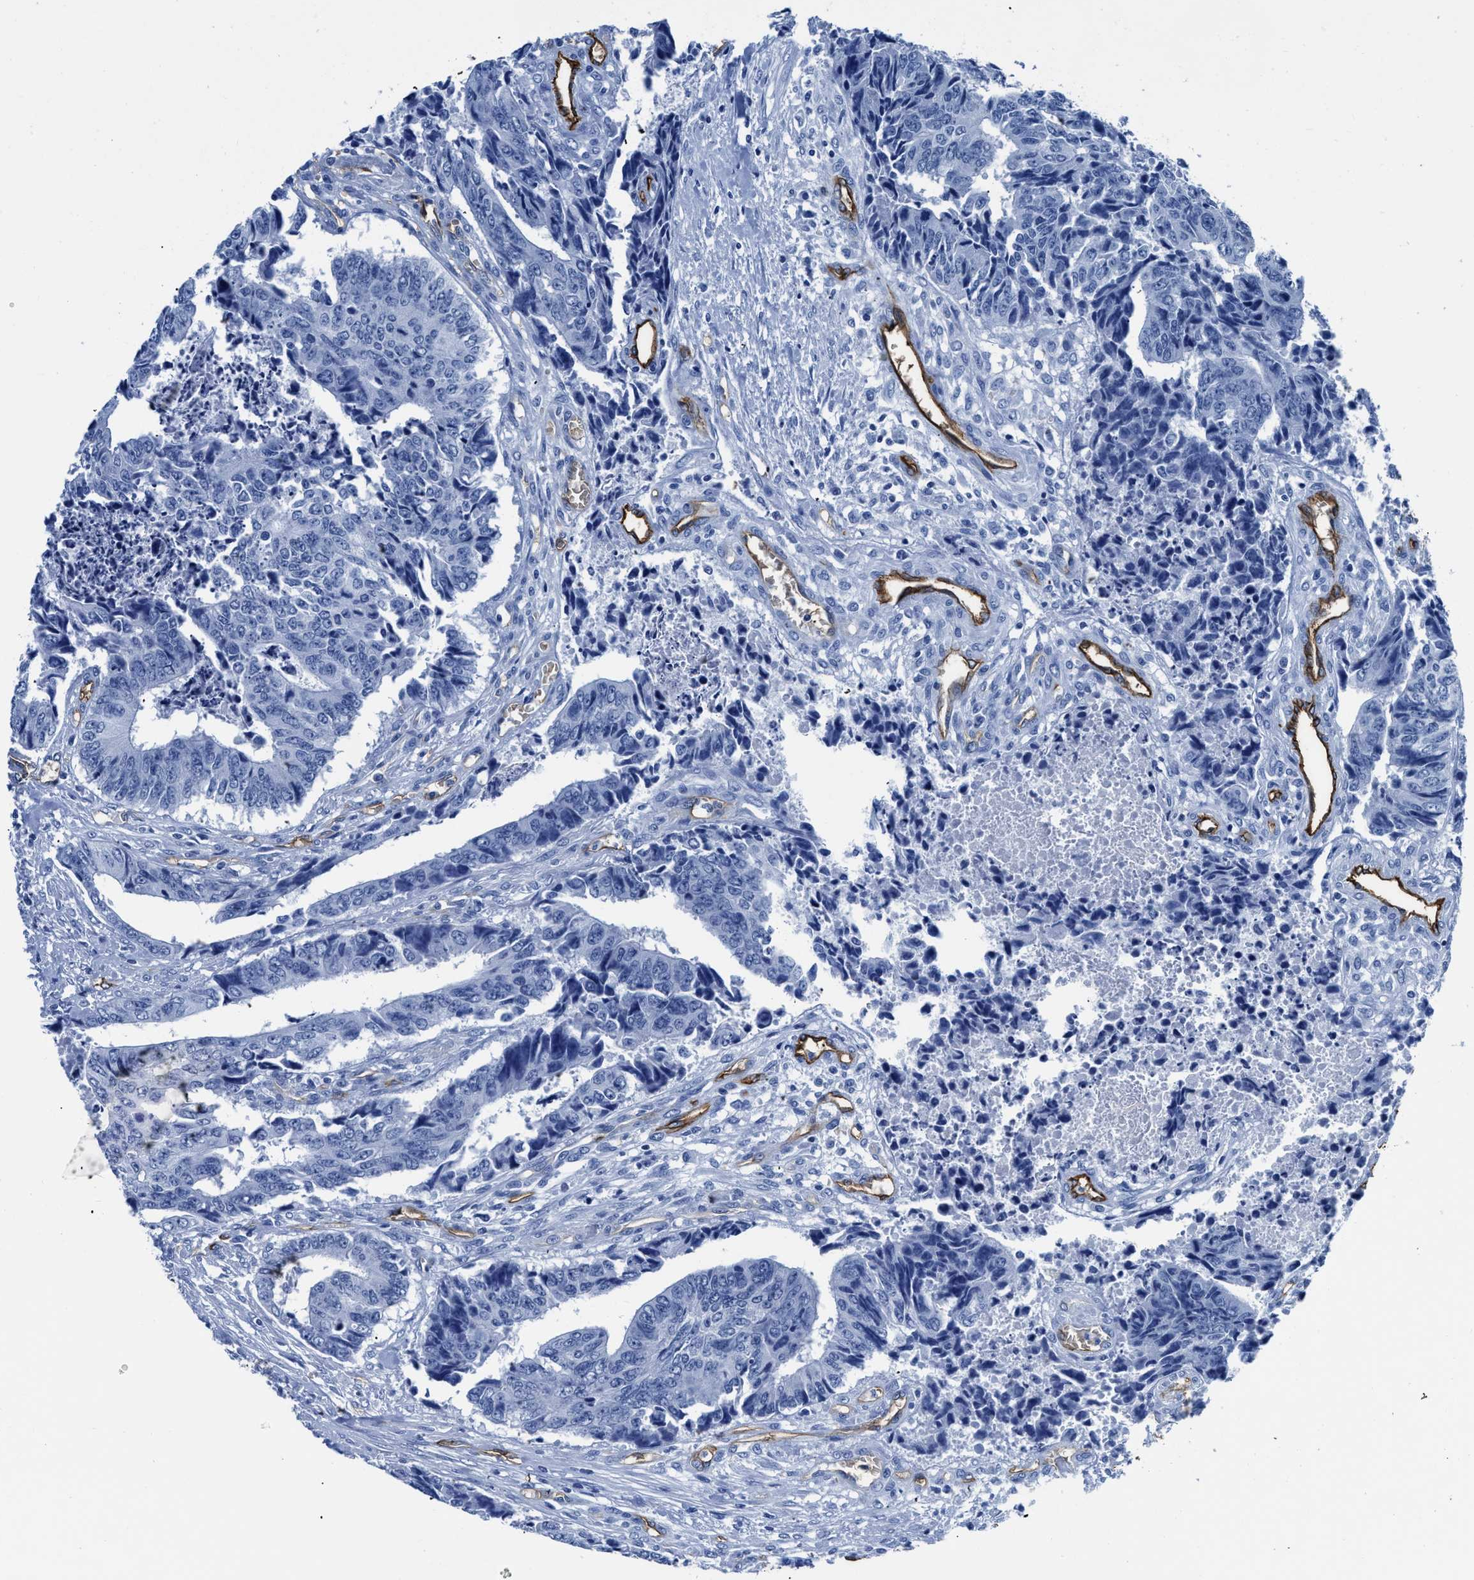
{"staining": {"intensity": "negative", "quantity": "none", "location": "none"}, "tissue": "colorectal cancer", "cell_type": "Tumor cells", "image_type": "cancer", "snomed": [{"axis": "morphology", "description": "Adenocarcinoma, NOS"}, {"axis": "topography", "description": "Rectum"}], "caption": "The micrograph exhibits no significant positivity in tumor cells of colorectal cancer (adenocarcinoma).", "gene": "AQP1", "patient": {"sex": "male", "age": 84}}